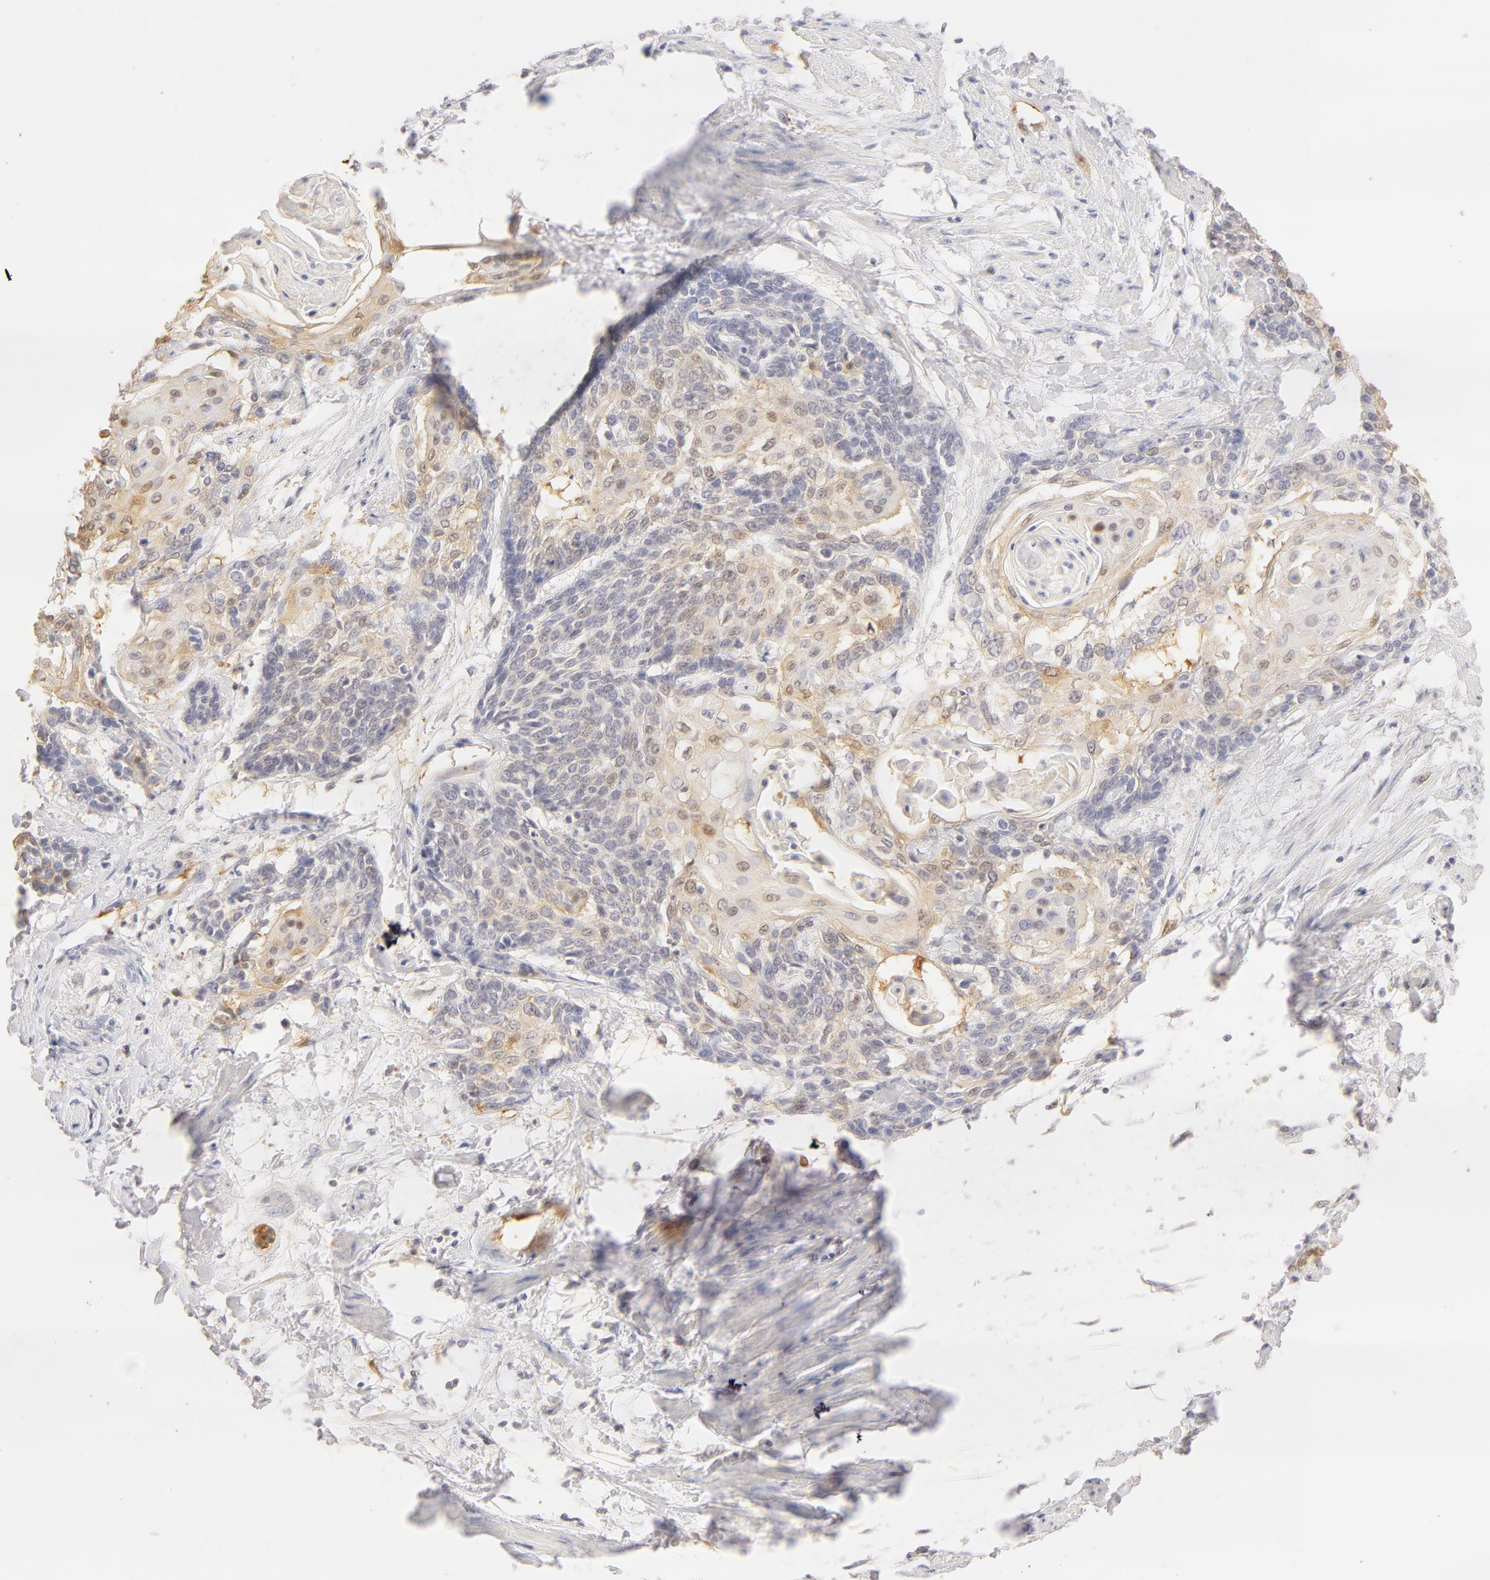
{"staining": {"intensity": "weak", "quantity": "<25%", "location": "nuclear"}, "tissue": "cervical cancer", "cell_type": "Tumor cells", "image_type": "cancer", "snomed": [{"axis": "morphology", "description": "Squamous cell carcinoma, NOS"}, {"axis": "topography", "description": "Cervix"}], "caption": "Immunohistochemical staining of human cervical squamous cell carcinoma reveals no significant positivity in tumor cells.", "gene": "CA2", "patient": {"sex": "female", "age": 57}}